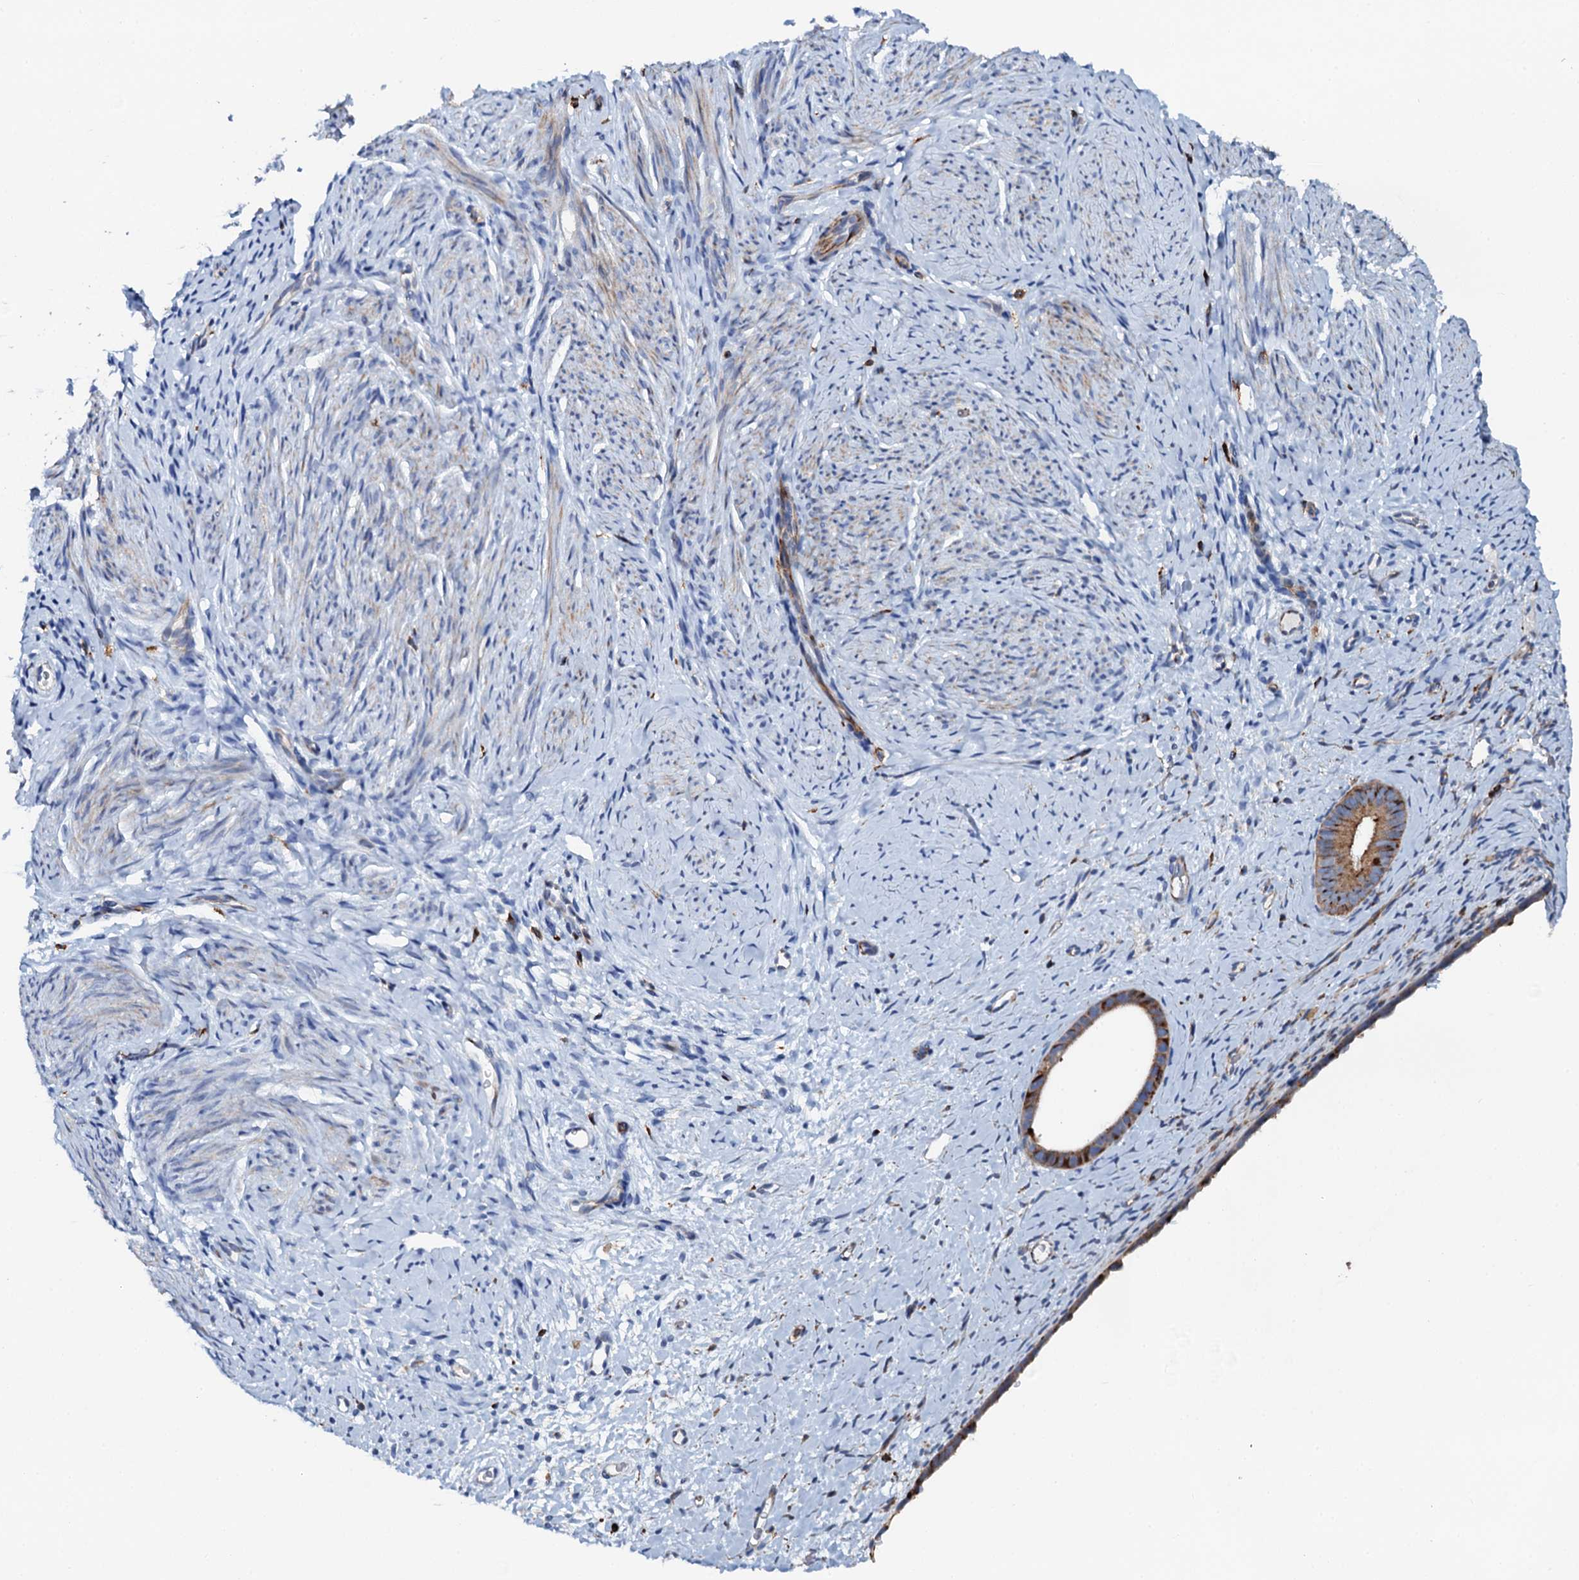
{"staining": {"intensity": "negative", "quantity": "none", "location": "none"}, "tissue": "endometrium", "cell_type": "Cells in endometrial stroma", "image_type": "normal", "snomed": [{"axis": "morphology", "description": "Normal tissue, NOS"}, {"axis": "topography", "description": "Endometrium"}], "caption": "IHC of unremarkable human endometrium reveals no positivity in cells in endometrial stroma. (DAB immunohistochemistry with hematoxylin counter stain).", "gene": "VAMP8", "patient": {"sex": "female", "age": 65}}